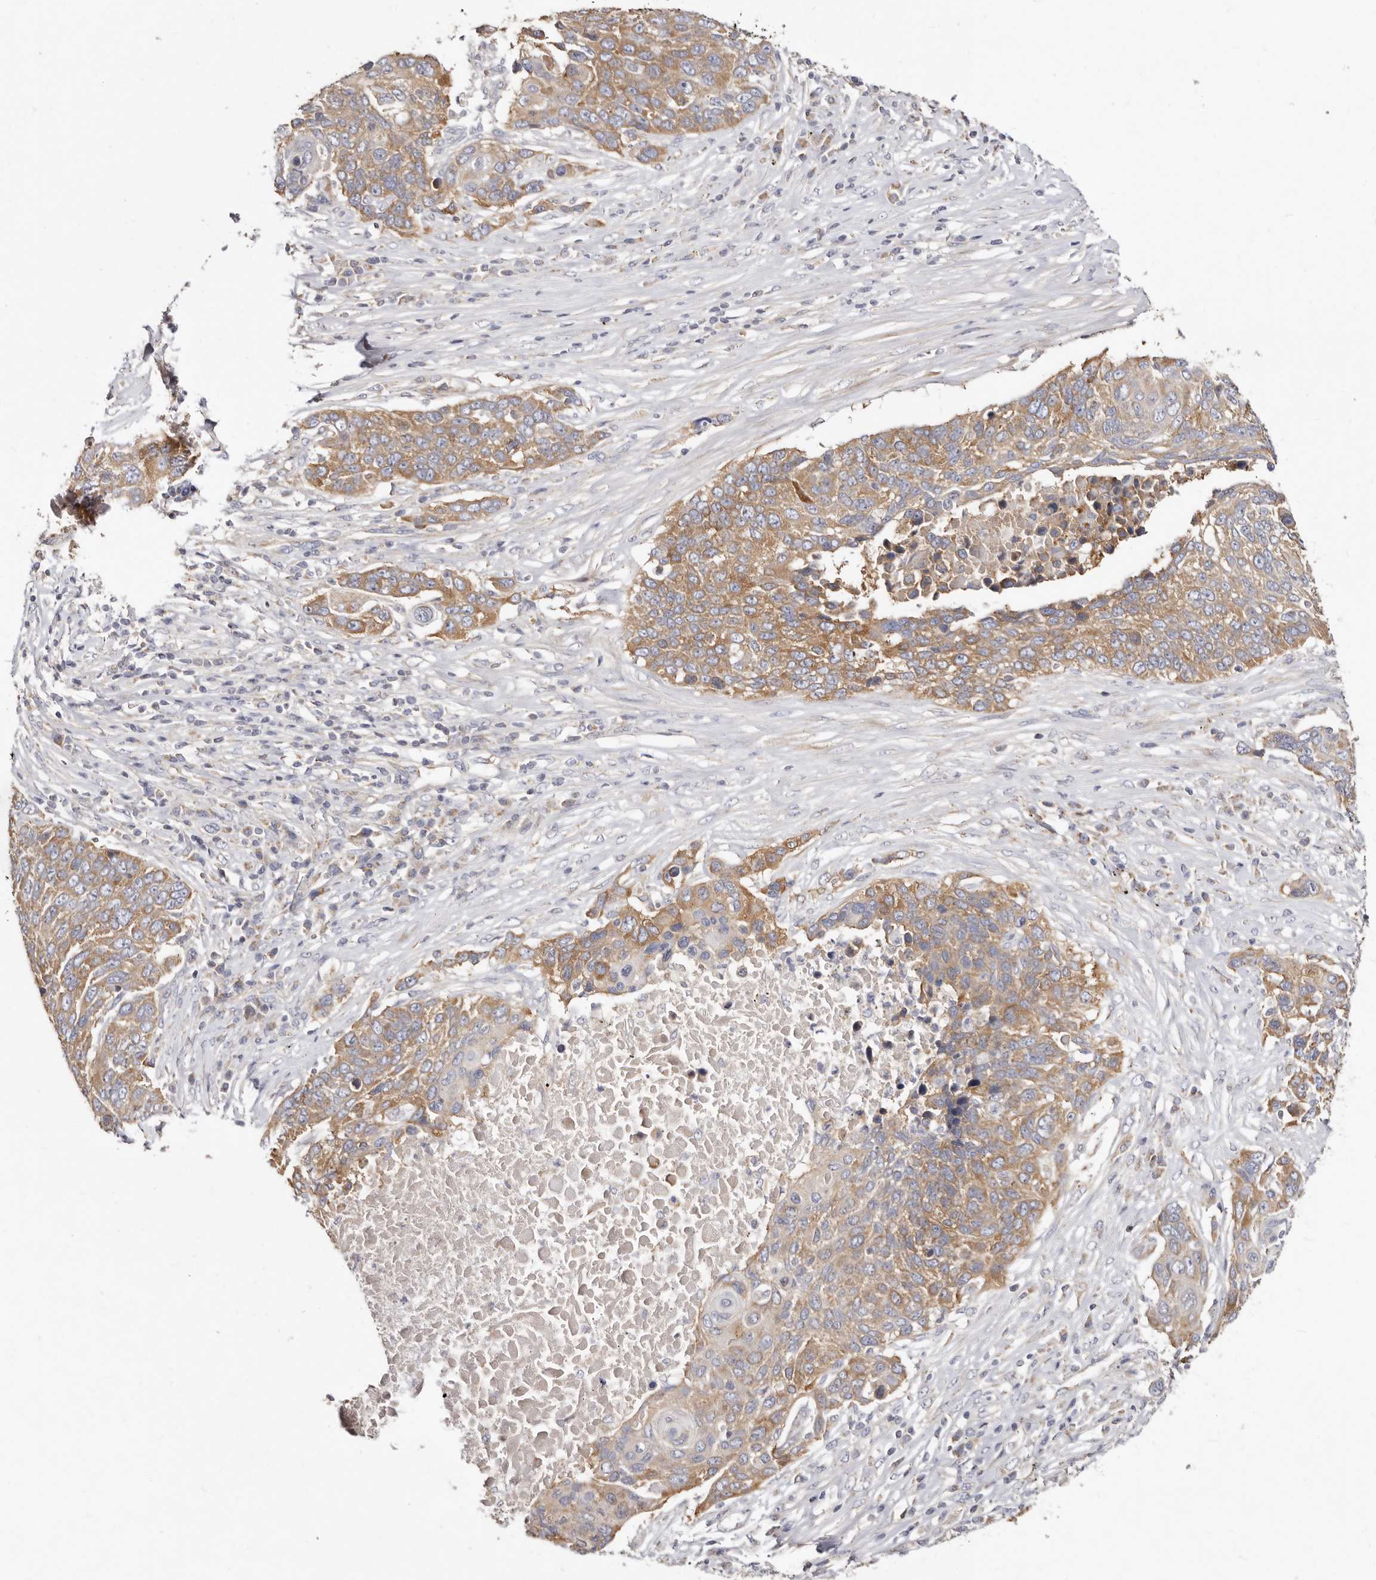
{"staining": {"intensity": "moderate", "quantity": ">75%", "location": "cytoplasmic/membranous"}, "tissue": "lung cancer", "cell_type": "Tumor cells", "image_type": "cancer", "snomed": [{"axis": "morphology", "description": "Squamous cell carcinoma, NOS"}, {"axis": "topography", "description": "Lung"}], "caption": "High-magnification brightfield microscopy of lung squamous cell carcinoma stained with DAB (brown) and counterstained with hematoxylin (blue). tumor cells exhibit moderate cytoplasmic/membranous positivity is present in about>75% of cells.", "gene": "BAIAP2L1", "patient": {"sex": "male", "age": 66}}